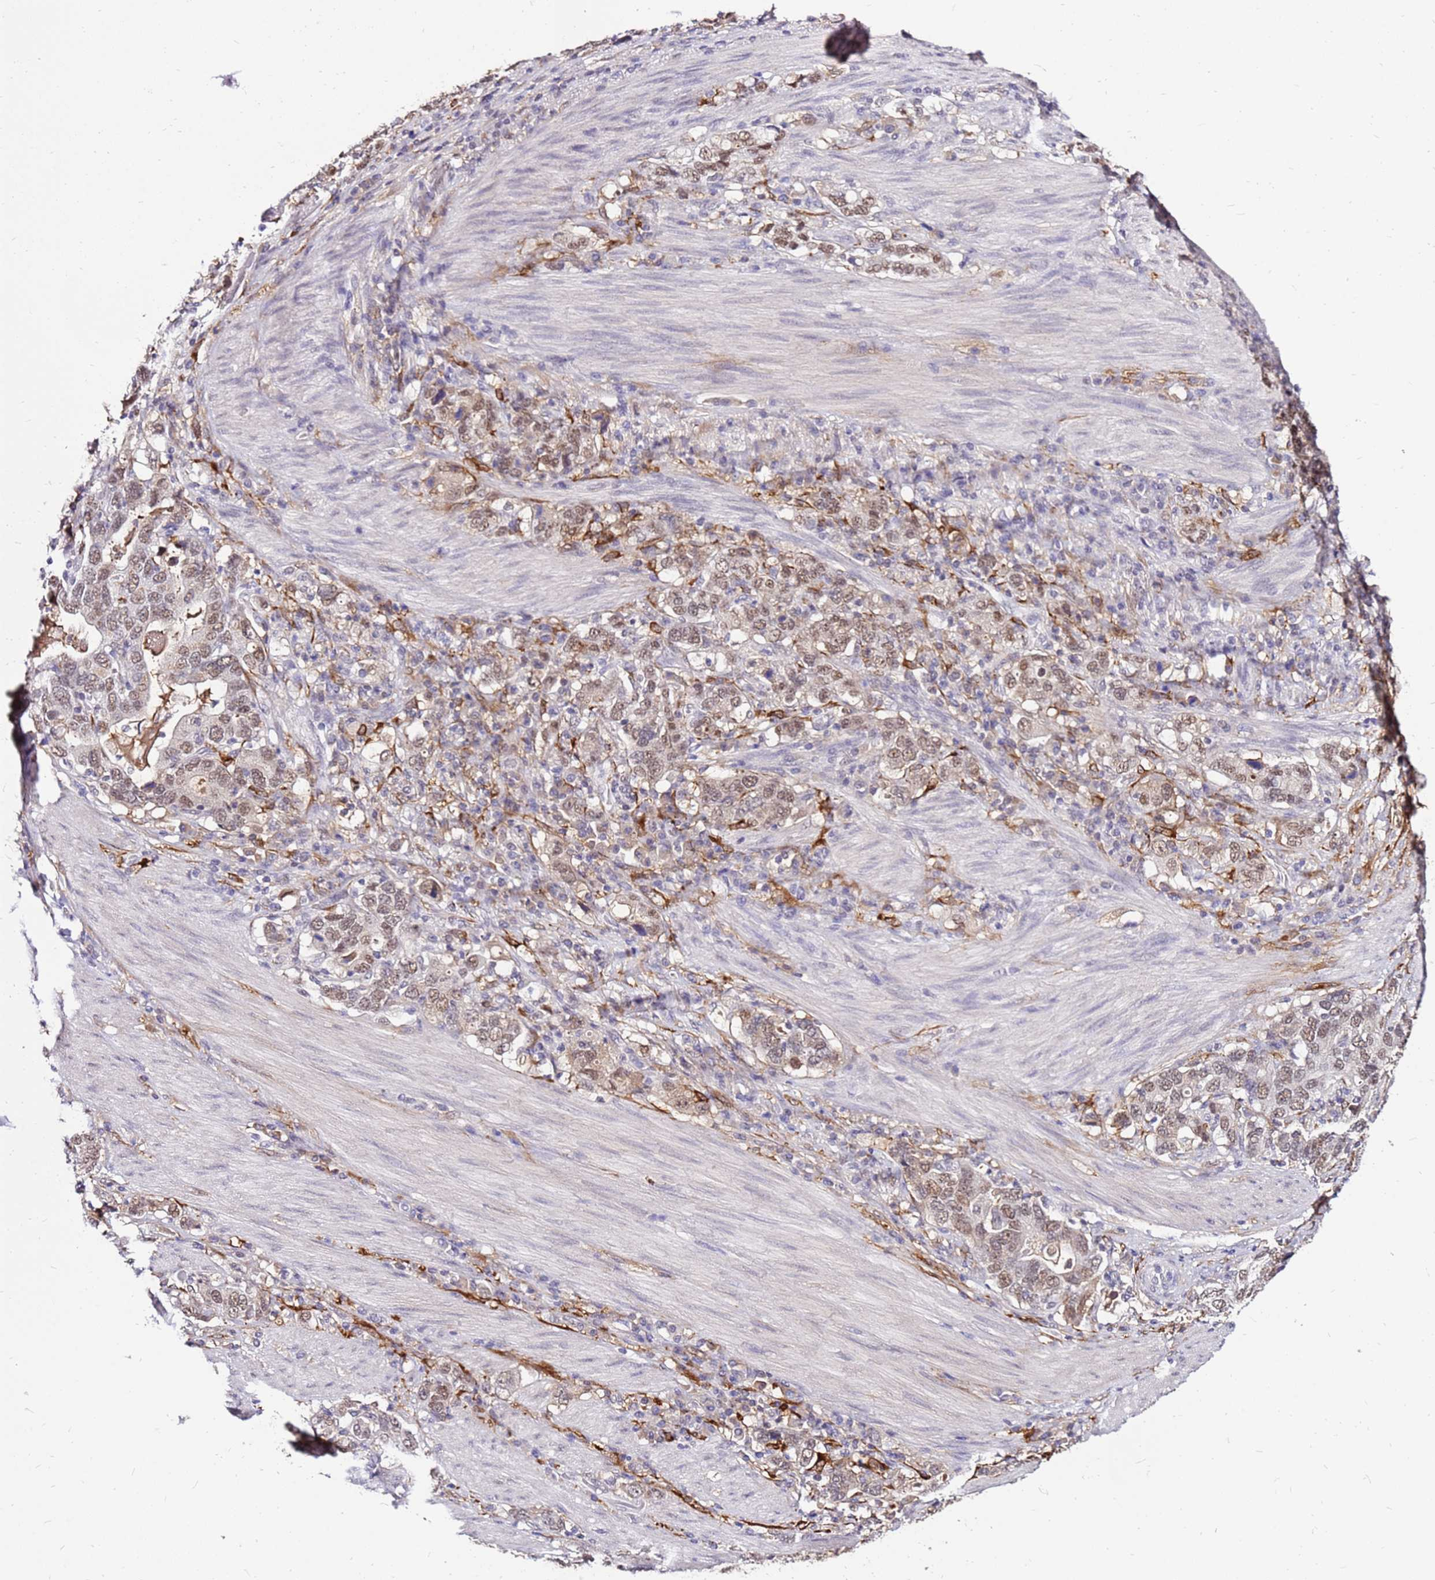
{"staining": {"intensity": "moderate", "quantity": "25%-75%", "location": "nuclear"}, "tissue": "stomach cancer", "cell_type": "Tumor cells", "image_type": "cancer", "snomed": [{"axis": "morphology", "description": "Adenocarcinoma, NOS"}, {"axis": "topography", "description": "Stomach, upper"}, {"axis": "topography", "description": "Stomach"}], "caption": "A photomicrograph showing moderate nuclear positivity in about 25%-75% of tumor cells in stomach cancer (adenocarcinoma), as visualized by brown immunohistochemical staining.", "gene": "ALDH1A3", "patient": {"sex": "male", "age": 62}}